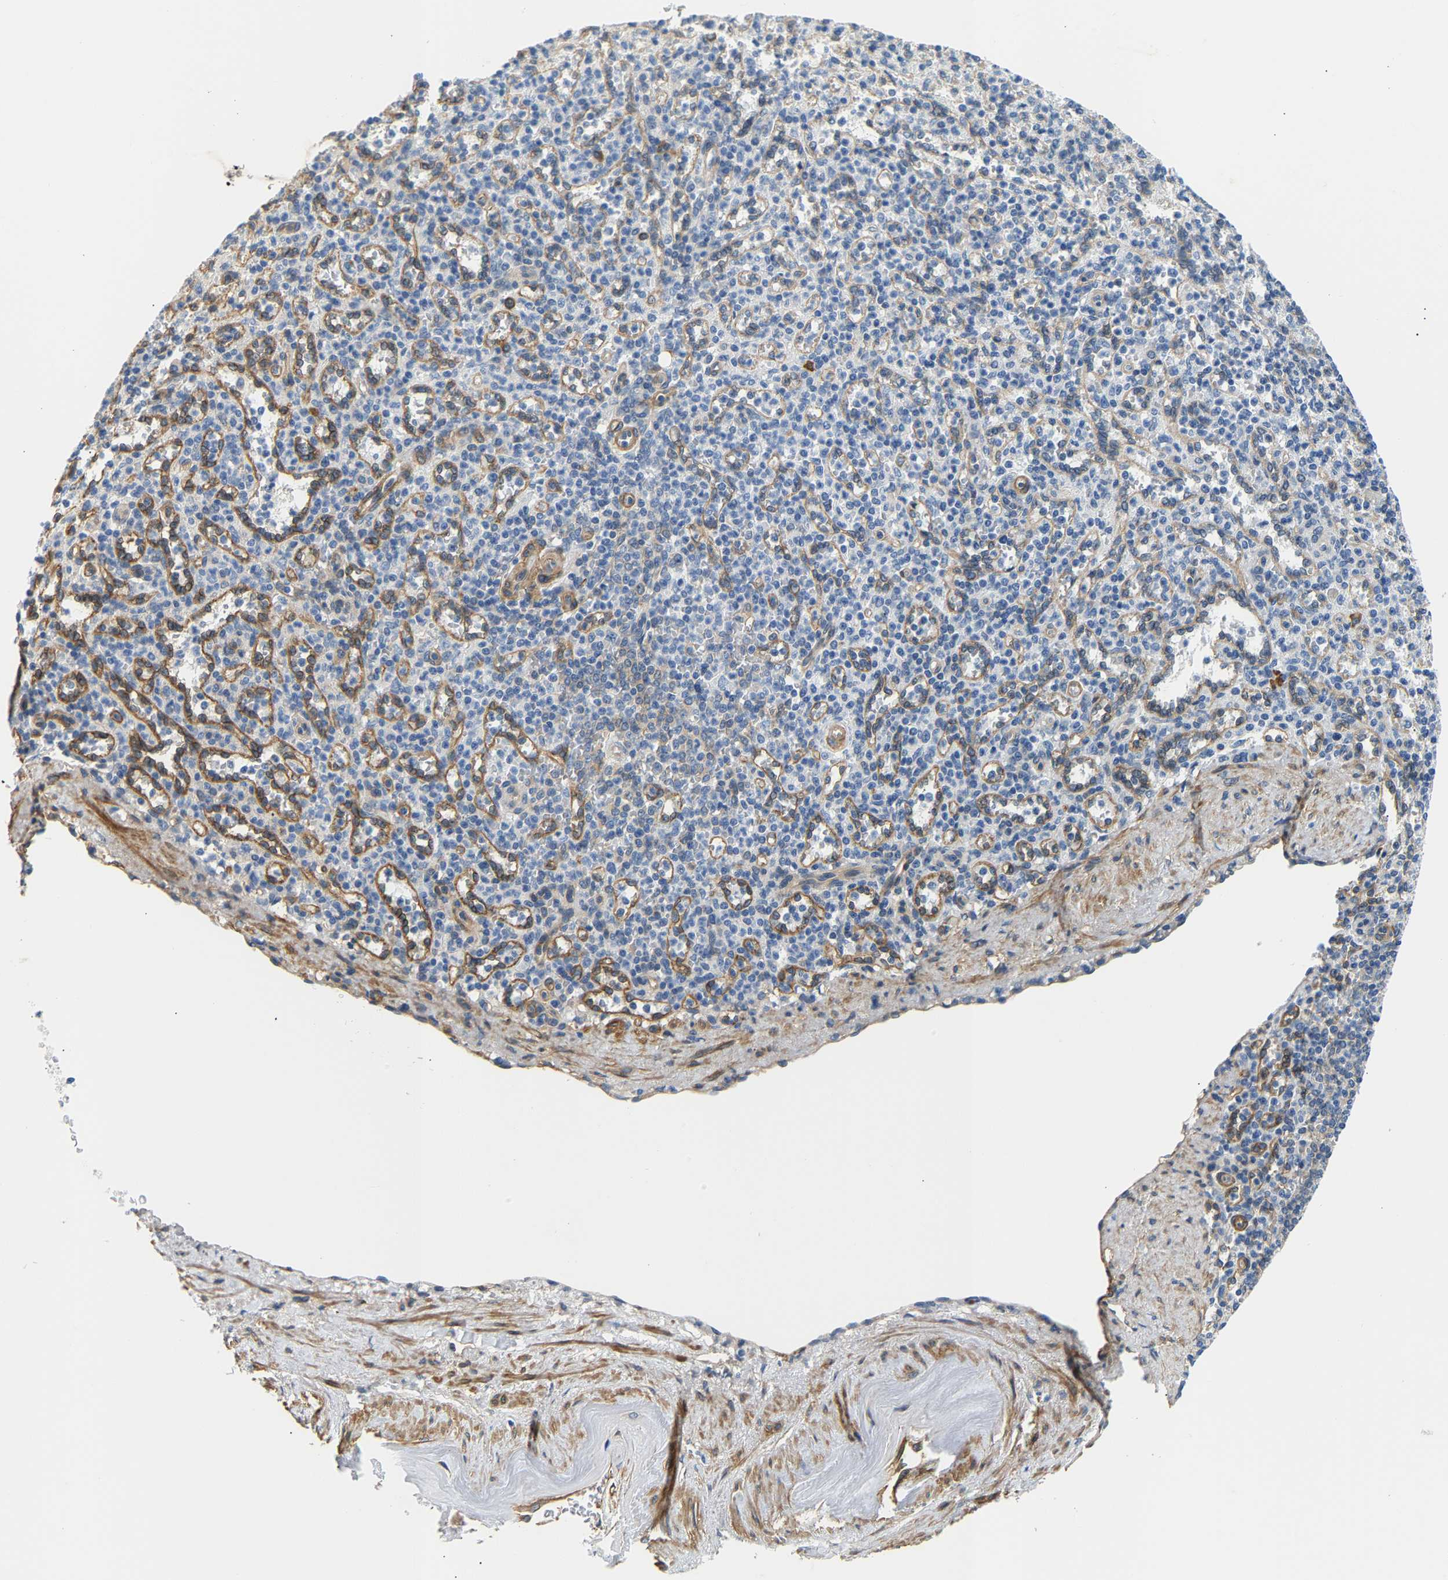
{"staining": {"intensity": "negative", "quantity": "none", "location": "none"}, "tissue": "spleen", "cell_type": "Cells in red pulp", "image_type": "normal", "snomed": [{"axis": "morphology", "description": "Normal tissue, NOS"}, {"axis": "topography", "description": "Spleen"}], "caption": "Cells in red pulp show no significant staining in unremarkable spleen.", "gene": "PAWR", "patient": {"sex": "female", "age": 74}}